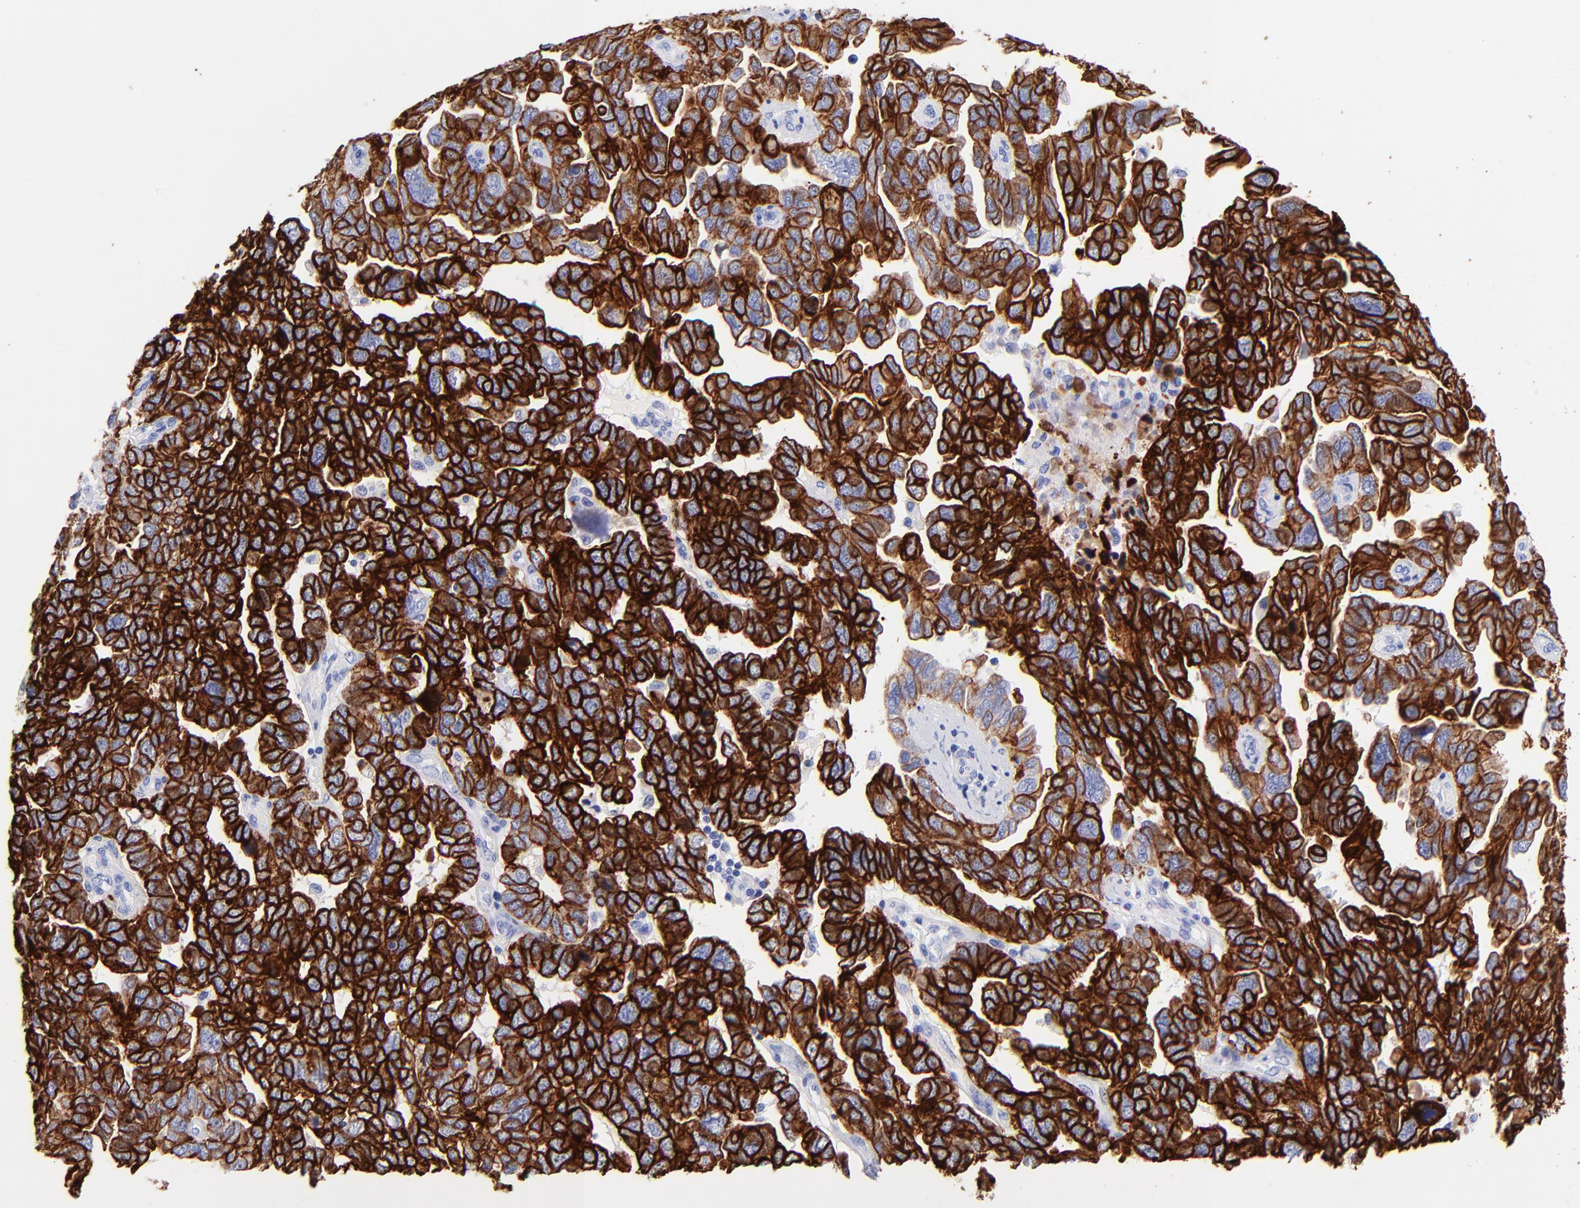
{"staining": {"intensity": "strong", "quantity": ">75%", "location": "cytoplasmic/membranous"}, "tissue": "ovarian cancer", "cell_type": "Tumor cells", "image_type": "cancer", "snomed": [{"axis": "morphology", "description": "Cystadenocarcinoma, serous, NOS"}, {"axis": "topography", "description": "Ovary"}], "caption": "Immunohistochemistry (DAB (3,3'-diaminobenzidine)) staining of human ovarian cancer (serous cystadenocarcinoma) reveals strong cytoplasmic/membranous protein staining in about >75% of tumor cells. (Brightfield microscopy of DAB IHC at high magnification).", "gene": "KRT19", "patient": {"sex": "female", "age": 64}}